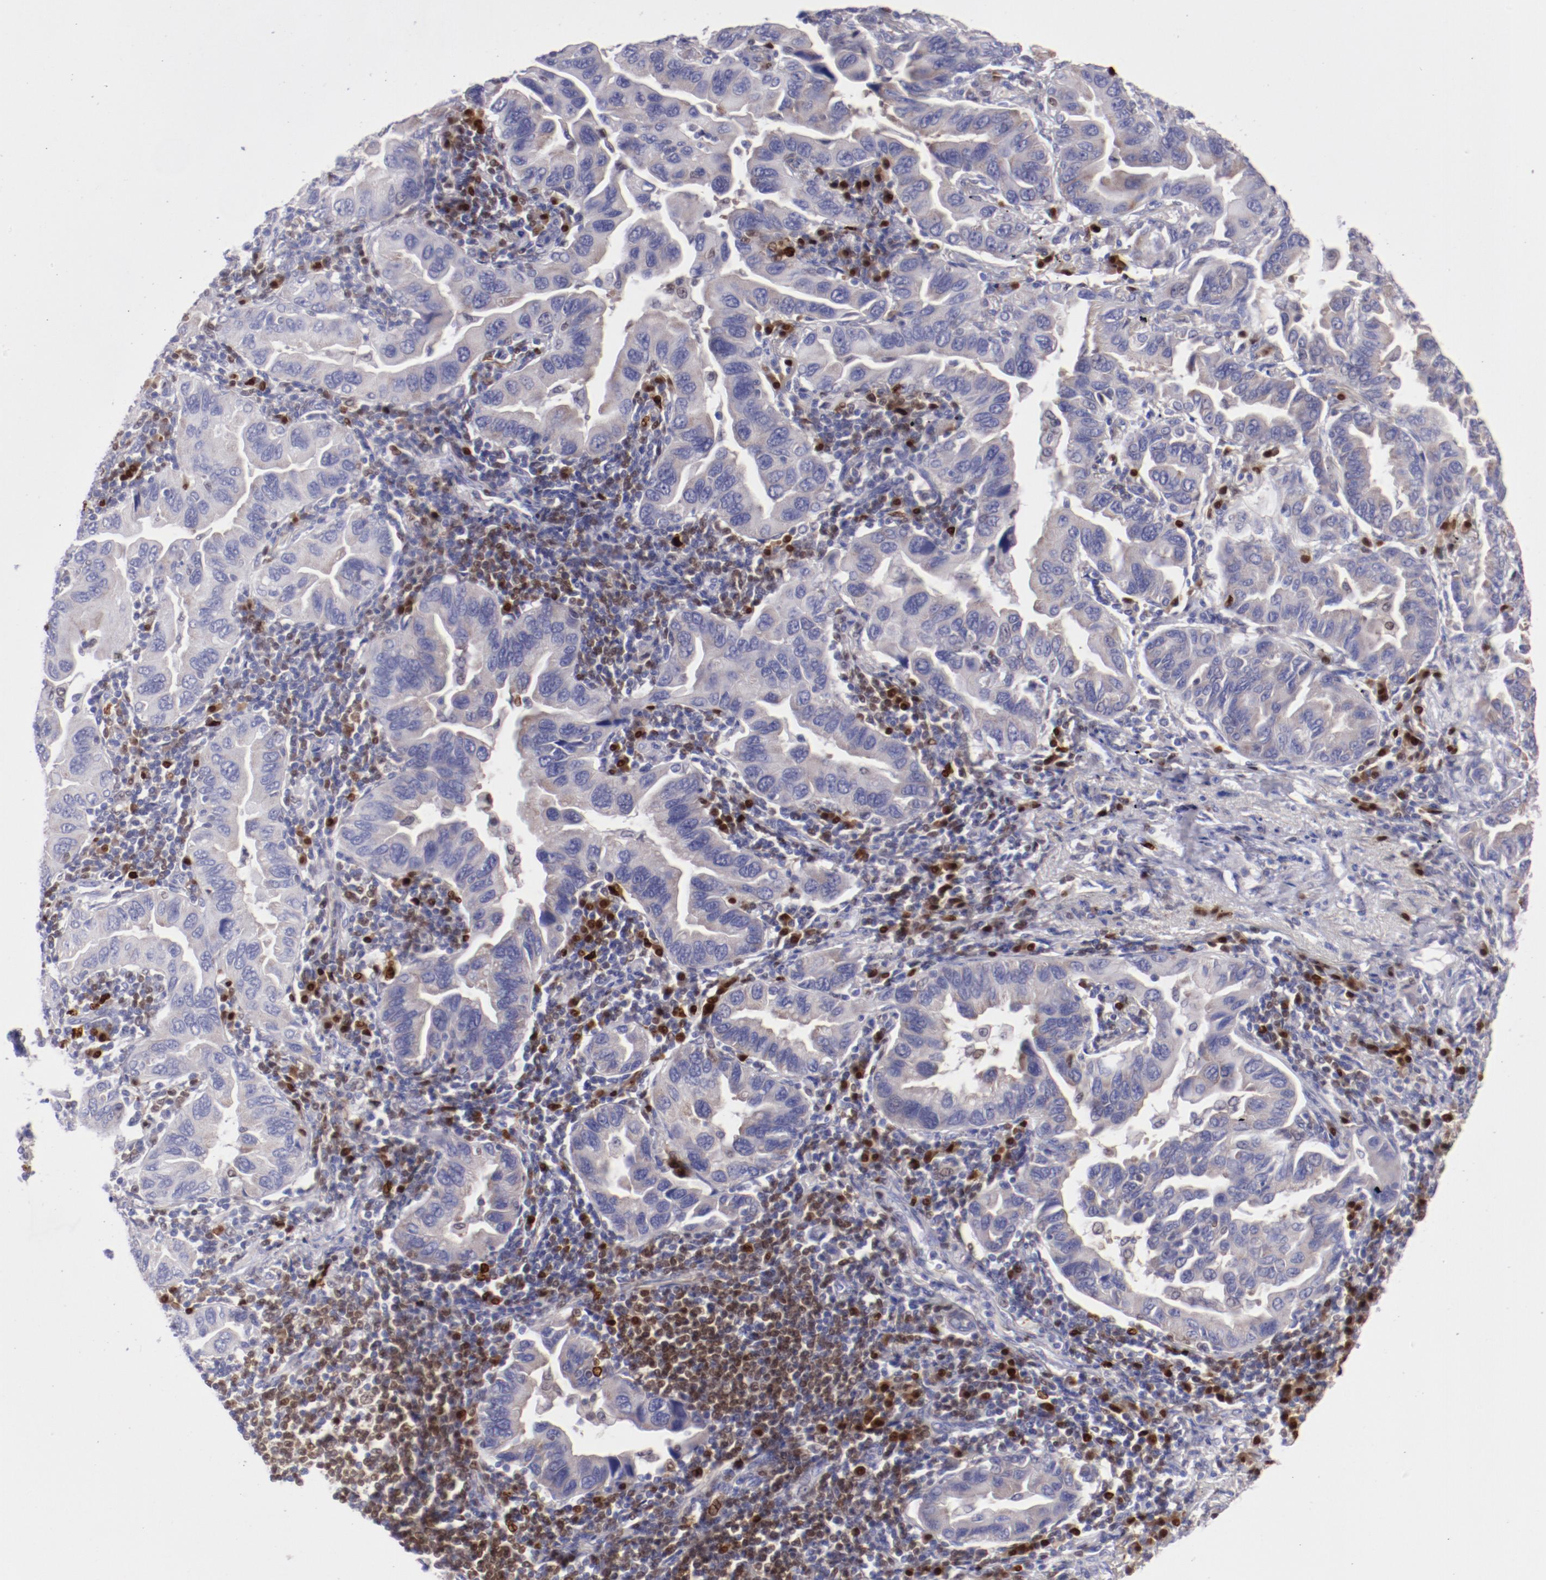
{"staining": {"intensity": "negative", "quantity": "none", "location": "none"}, "tissue": "lung cancer", "cell_type": "Tumor cells", "image_type": "cancer", "snomed": [{"axis": "morphology", "description": "Adenocarcinoma, NOS"}, {"axis": "topography", "description": "Lung"}], "caption": "The histopathology image displays no significant positivity in tumor cells of lung cancer (adenocarcinoma).", "gene": "IRF8", "patient": {"sex": "female", "age": 65}}